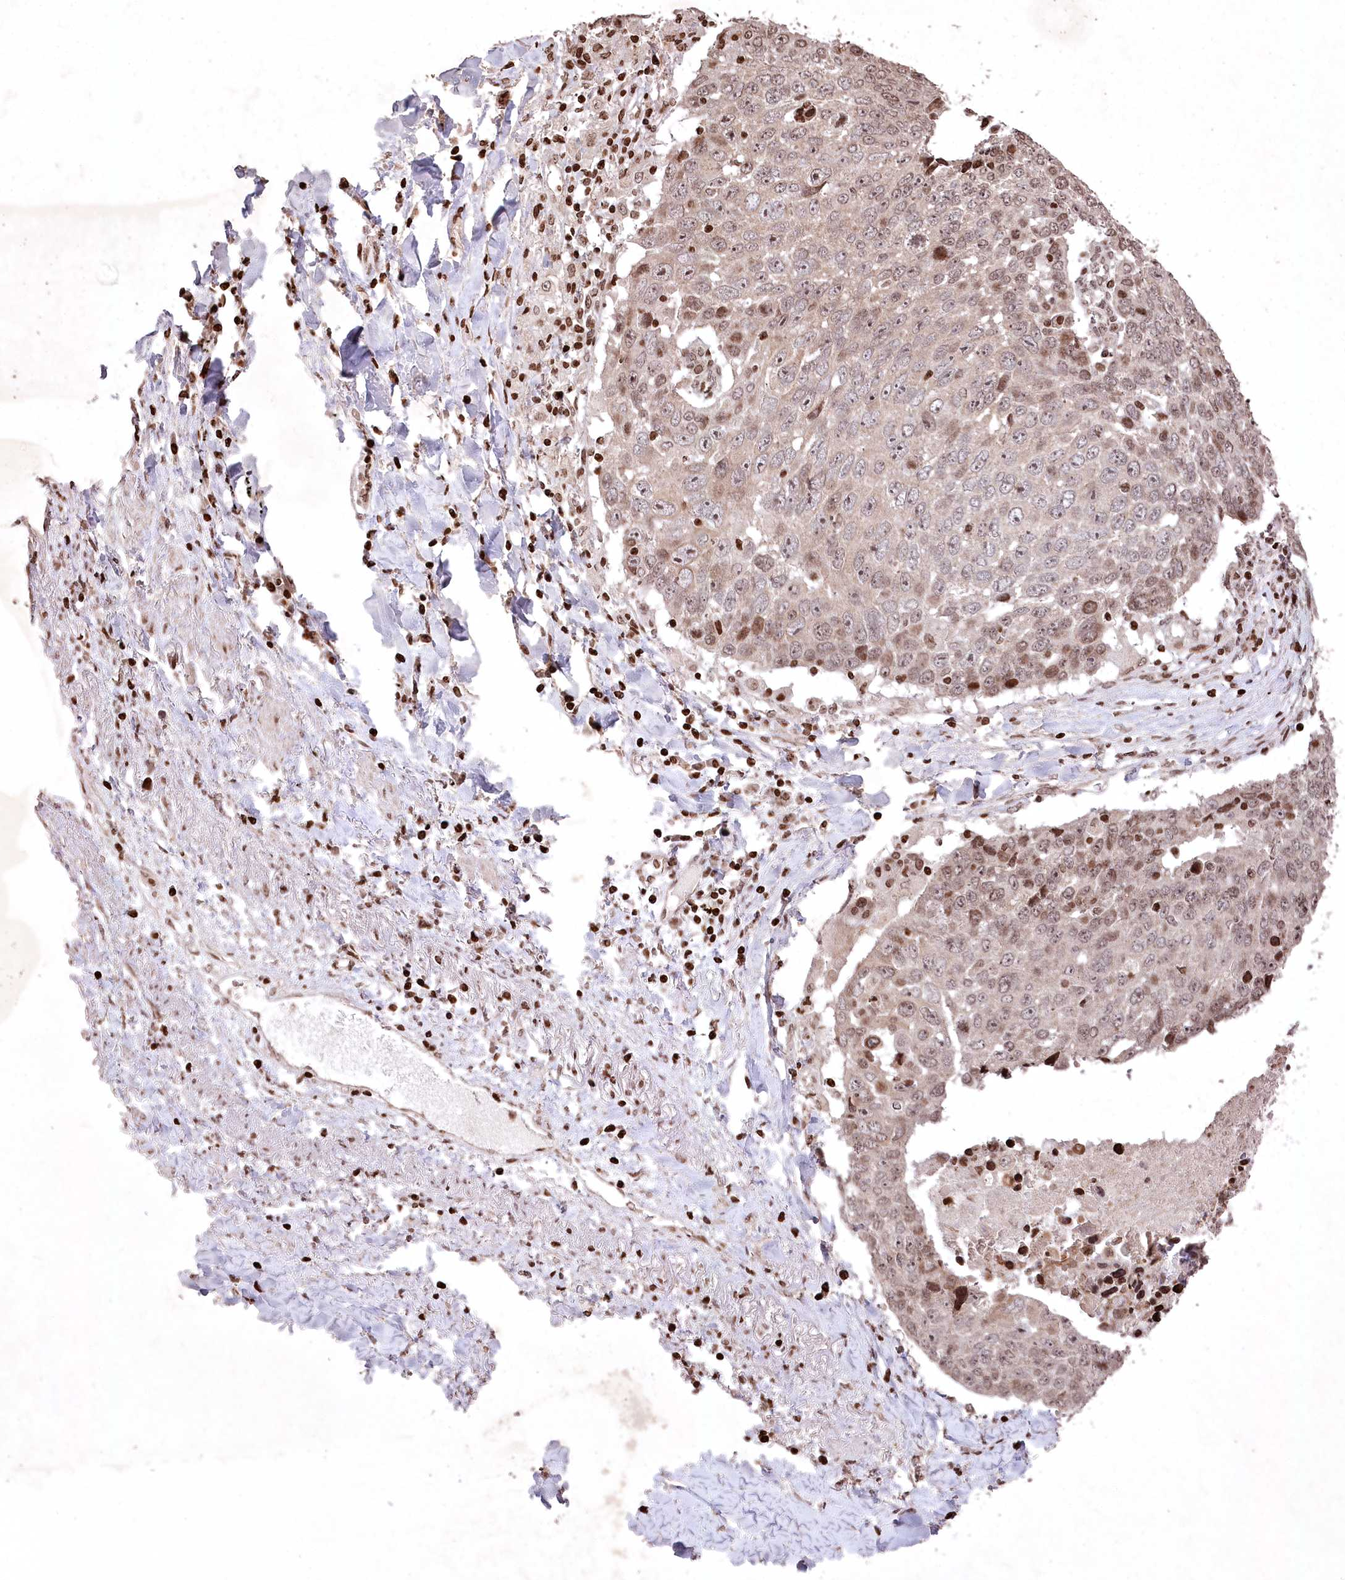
{"staining": {"intensity": "moderate", "quantity": "25%-75%", "location": "nuclear"}, "tissue": "lung cancer", "cell_type": "Tumor cells", "image_type": "cancer", "snomed": [{"axis": "morphology", "description": "Squamous cell carcinoma, NOS"}, {"axis": "topography", "description": "Lung"}], "caption": "The histopathology image shows a brown stain indicating the presence of a protein in the nuclear of tumor cells in lung squamous cell carcinoma.", "gene": "CCSER2", "patient": {"sex": "male", "age": 66}}